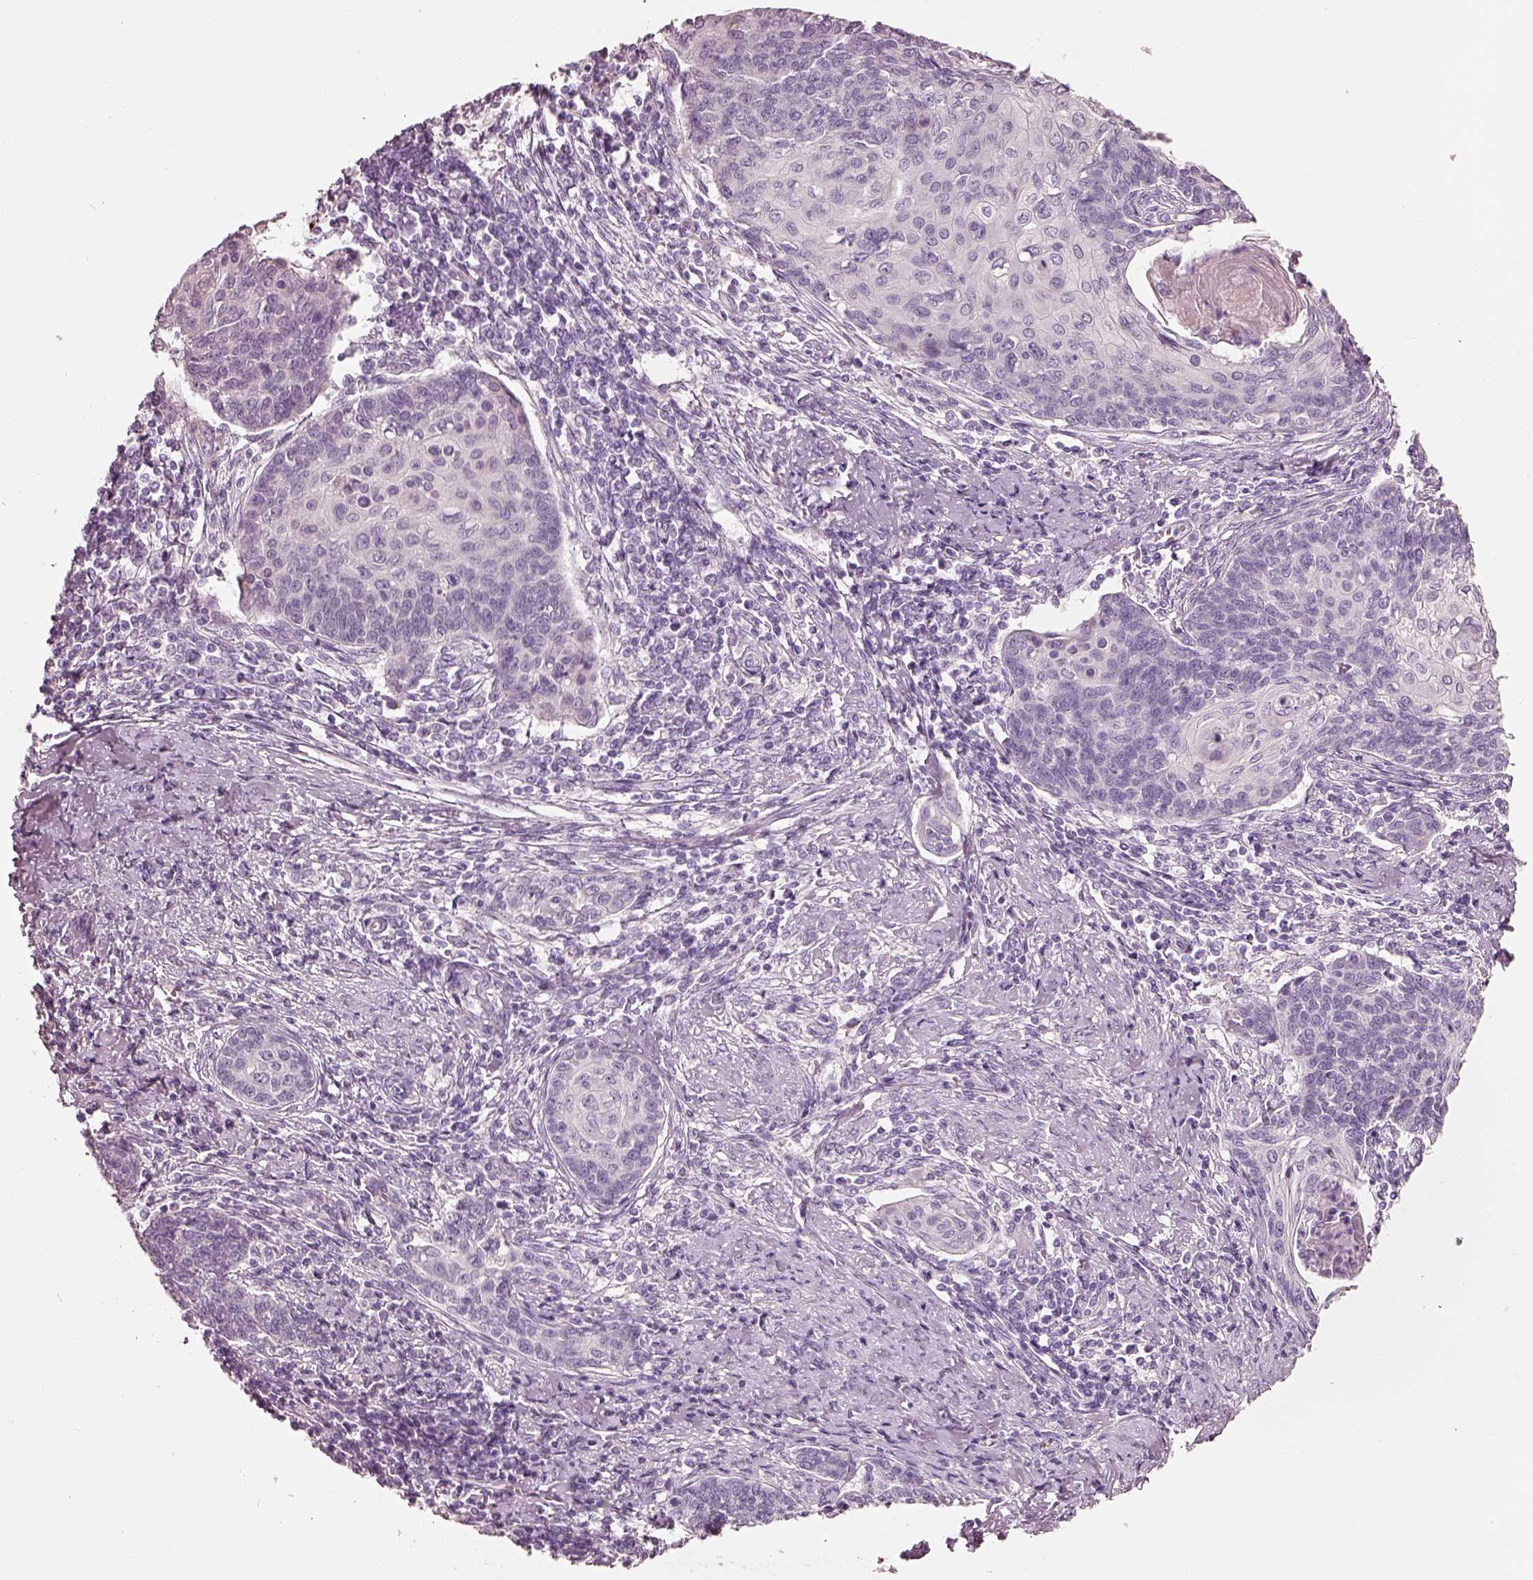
{"staining": {"intensity": "negative", "quantity": "none", "location": "none"}, "tissue": "cervical cancer", "cell_type": "Tumor cells", "image_type": "cancer", "snomed": [{"axis": "morphology", "description": "Squamous cell carcinoma, NOS"}, {"axis": "topography", "description": "Cervix"}], "caption": "Immunohistochemistry image of neoplastic tissue: cervical cancer stained with DAB (3,3'-diaminobenzidine) displays no significant protein positivity in tumor cells.", "gene": "PNOC", "patient": {"sex": "female", "age": 39}}